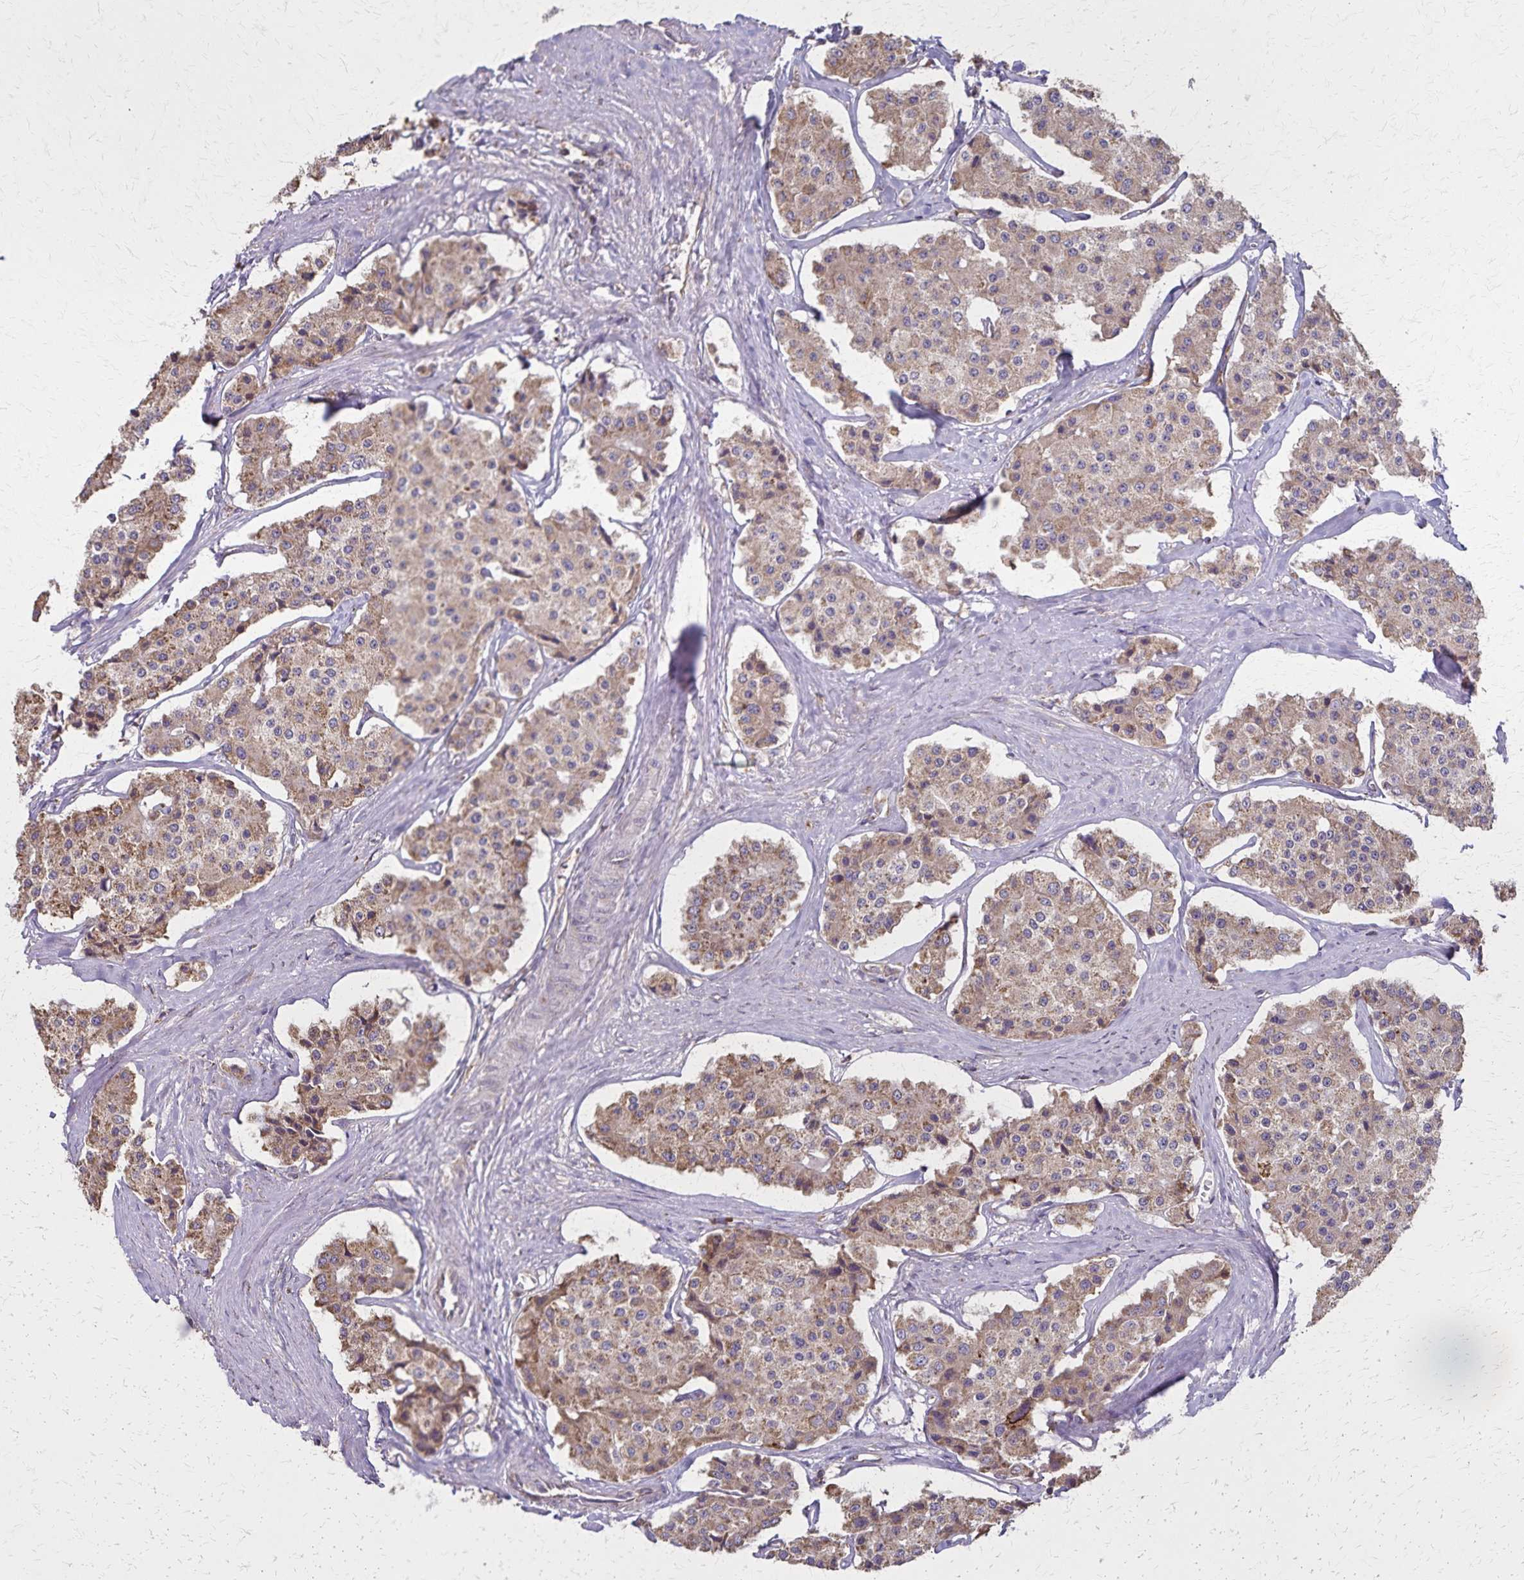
{"staining": {"intensity": "weak", "quantity": ">75%", "location": "cytoplasmic/membranous"}, "tissue": "carcinoid", "cell_type": "Tumor cells", "image_type": "cancer", "snomed": [{"axis": "morphology", "description": "Carcinoid, malignant, NOS"}, {"axis": "topography", "description": "Small intestine"}], "caption": "Immunohistochemistry (IHC) of carcinoid demonstrates low levels of weak cytoplasmic/membranous expression in about >75% of tumor cells. The staining was performed using DAB (3,3'-diaminobenzidine), with brown indicating positive protein expression. Nuclei are stained blue with hematoxylin.", "gene": "RNF10", "patient": {"sex": "female", "age": 65}}